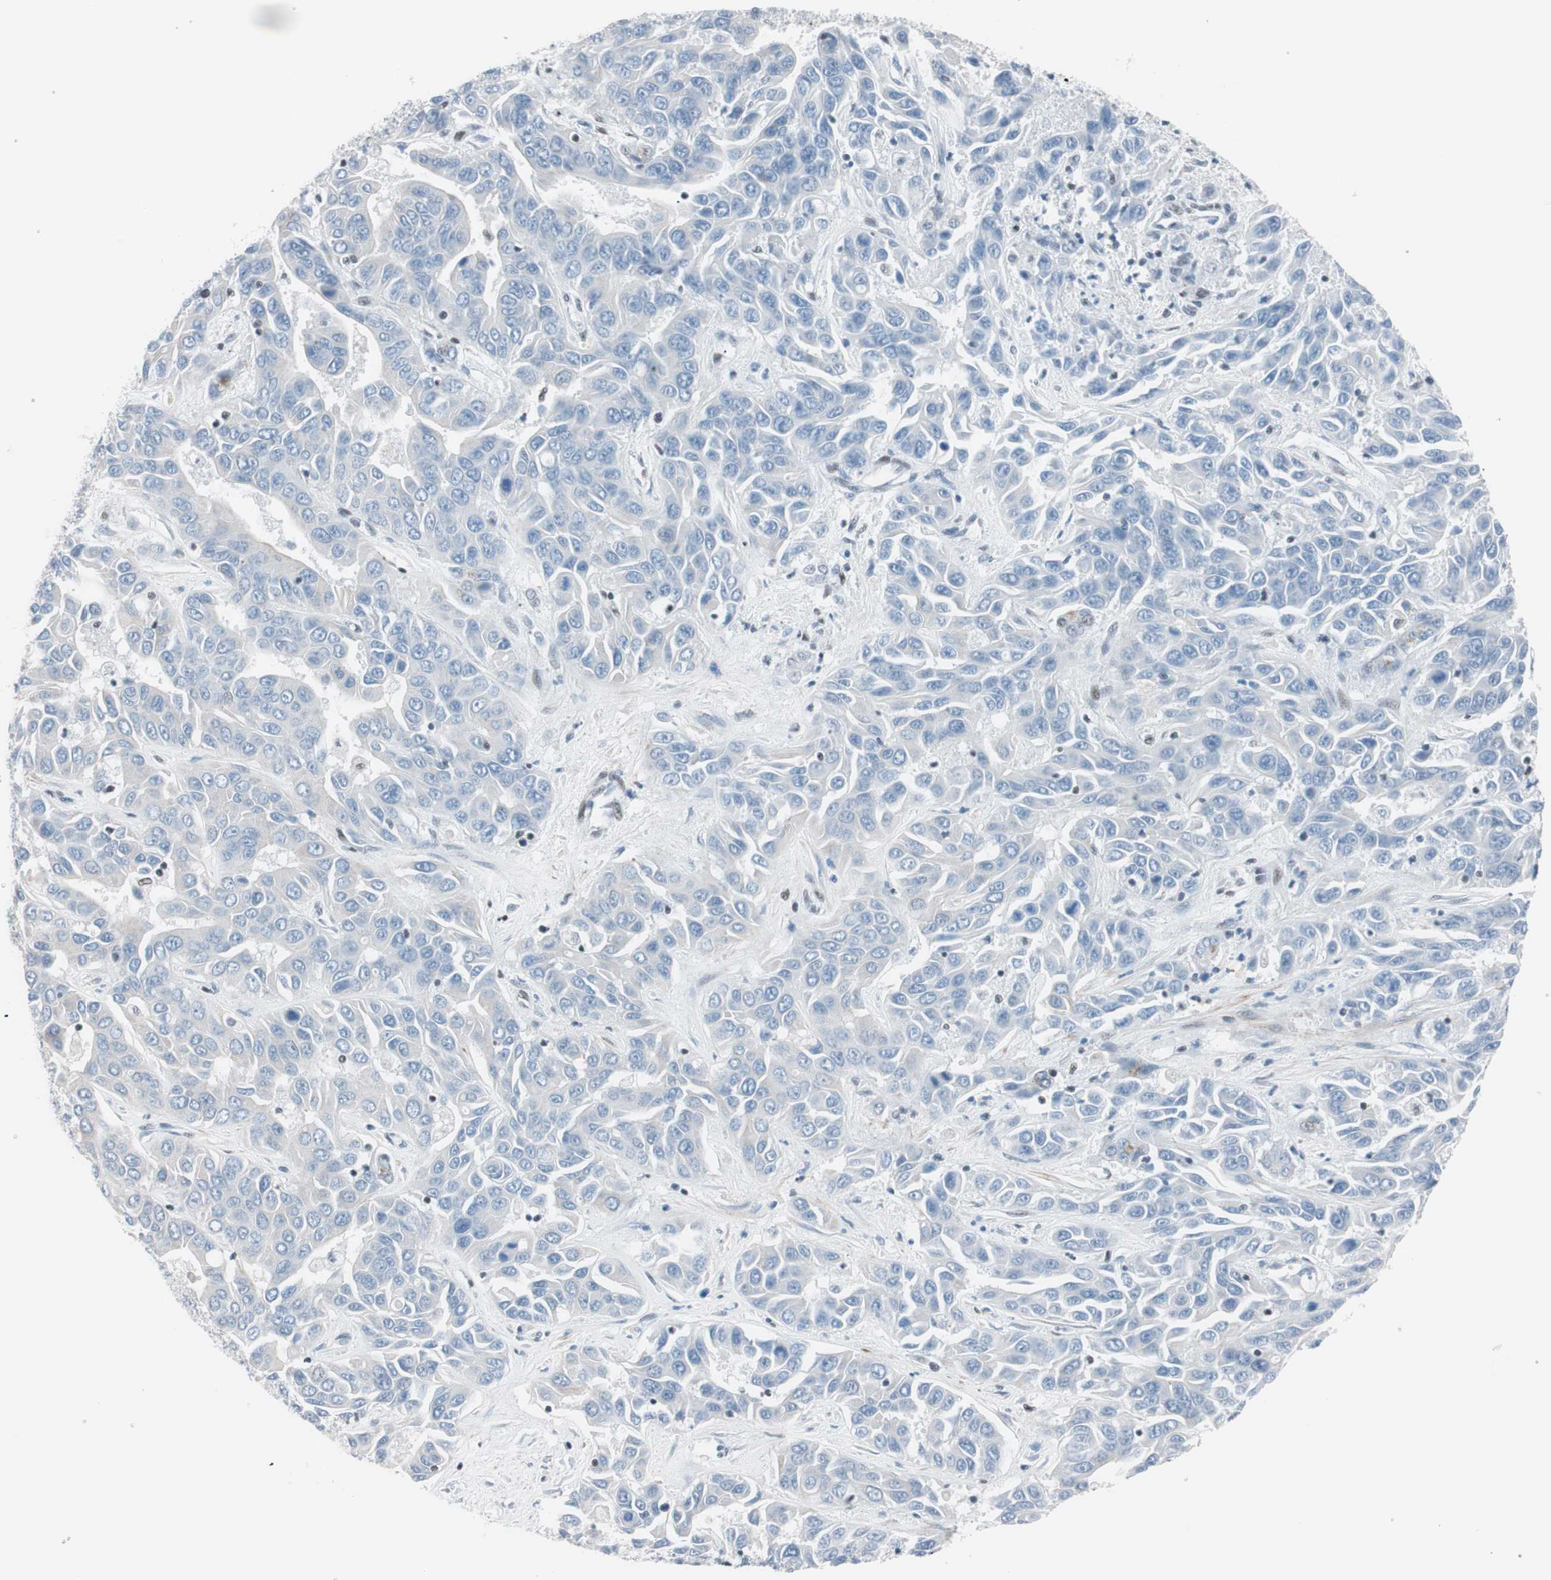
{"staining": {"intensity": "negative", "quantity": "none", "location": "none"}, "tissue": "liver cancer", "cell_type": "Tumor cells", "image_type": "cancer", "snomed": [{"axis": "morphology", "description": "Cholangiocarcinoma"}, {"axis": "topography", "description": "Liver"}], "caption": "Tumor cells show no significant staining in liver cancer.", "gene": "ARID1A", "patient": {"sex": "female", "age": 52}}